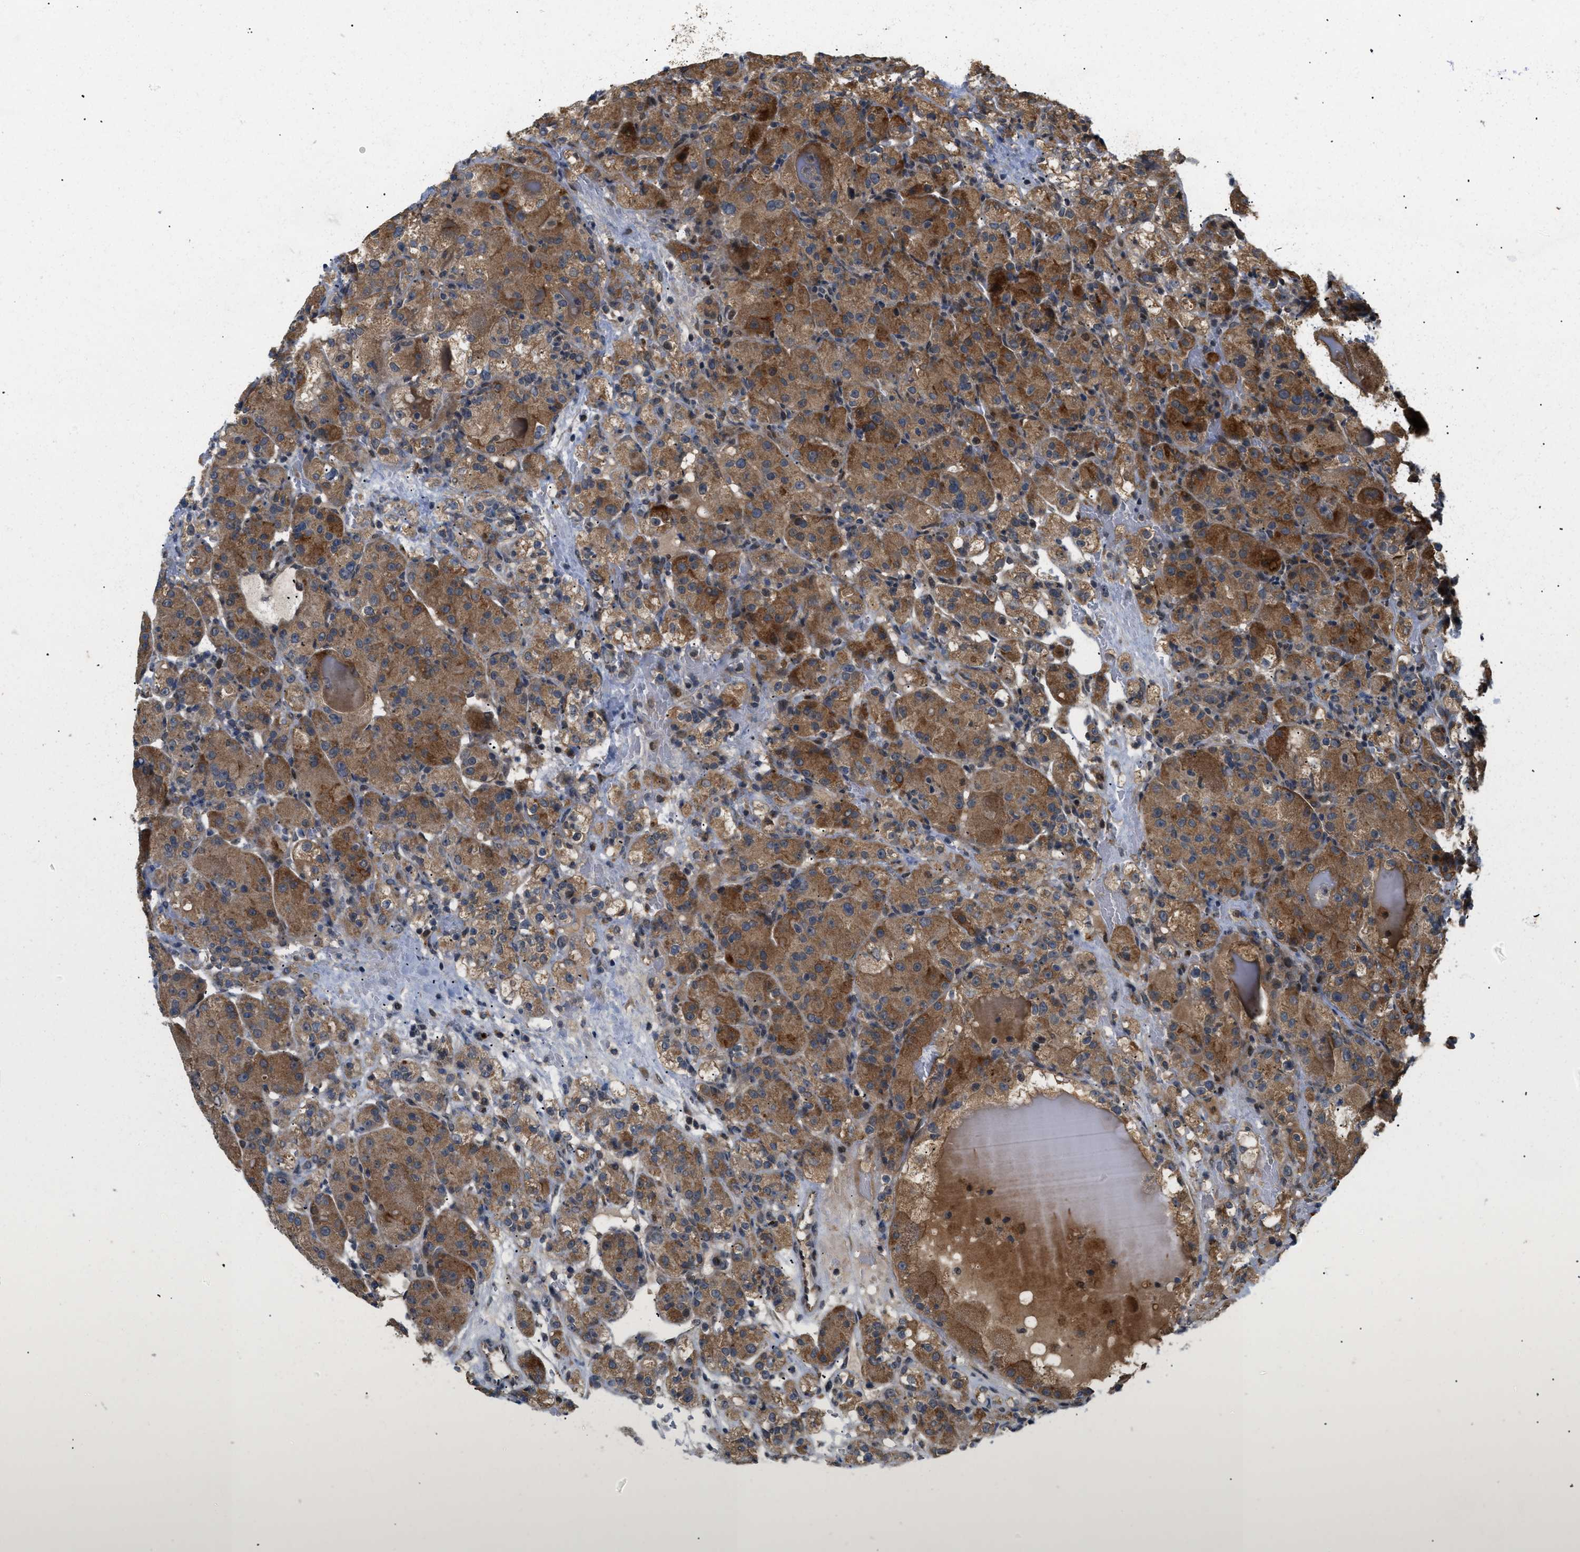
{"staining": {"intensity": "moderate", "quantity": ">75%", "location": "cytoplasmic/membranous"}, "tissue": "renal cancer", "cell_type": "Tumor cells", "image_type": "cancer", "snomed": [{"axis": "morphology", "description": "Normal tissue, NOS"}, {"axis": "morphology", "description": "Adenocarcinoma, NOS"}, {"axis": "topography", "description": "Kidney"}], "caption": "Protein staining by immunohistochemistry (IHC) demonstrates moderate cytoplasmic/membranous positivity in approximately >75% of tumor cells in renal cancer. (DAB (3,3'-diaminobenzidine) = brown stain, brightfield microscopy at high magnification).", "gene": "PDGFB", "patient": {"sex": "male", "age": 61}}